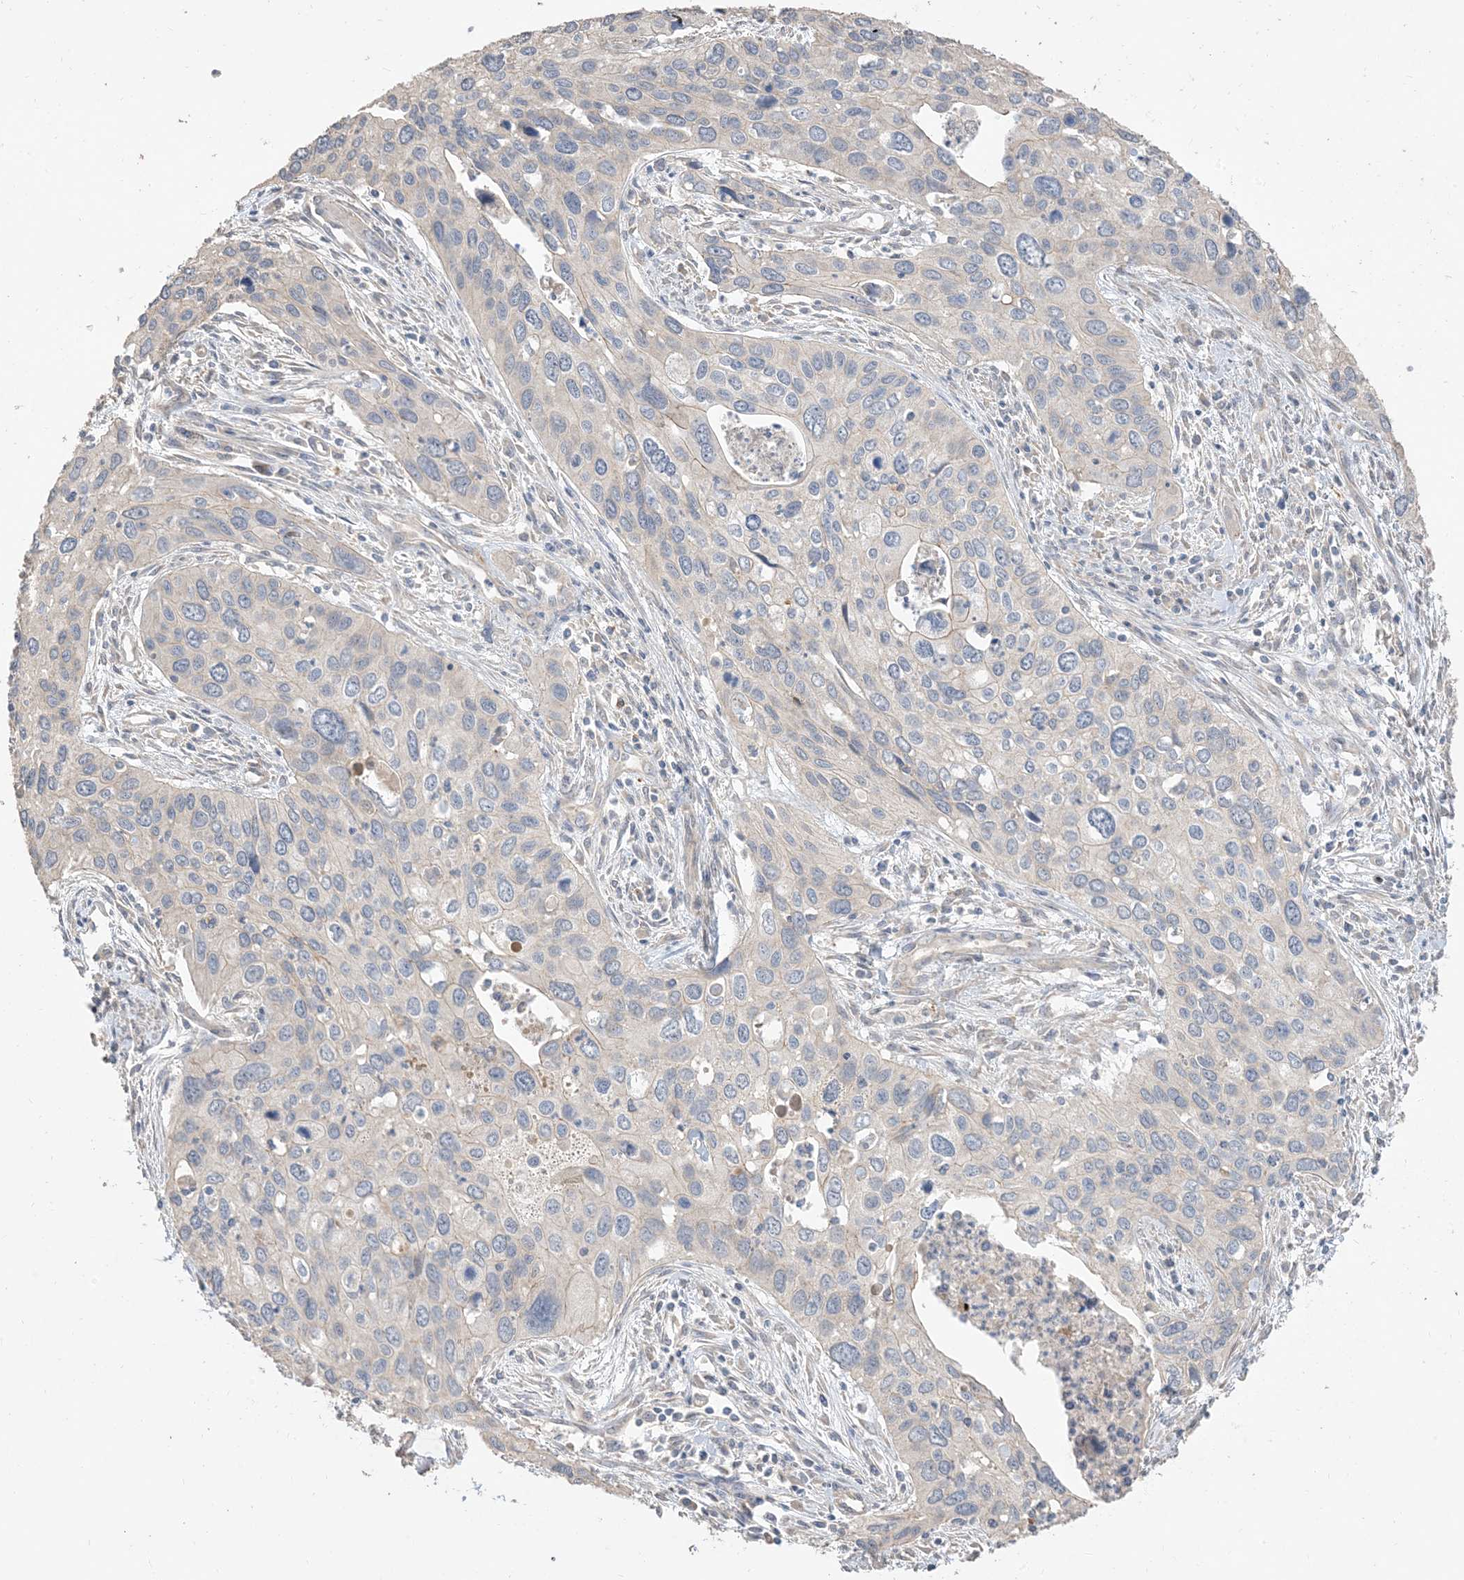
{"staining": {"intensity": "negative", "quantity": "none", "location": "none"}, "tissue": "cervical cancer", "cell_type": "Tumor cells", "image_type": "cancer", "snomed": [{"axis": "morphology", "description": "Squamous cell carcinoma, NOS"}, {"axis": "topography", "description": "Cervix"}], "caption": "The photomicrograph exhibits no staining of tumor cells in squamous cell carcinoma (cervical).", "gene": "RNF175", "patient": {"sex": "female", "age": 55}}